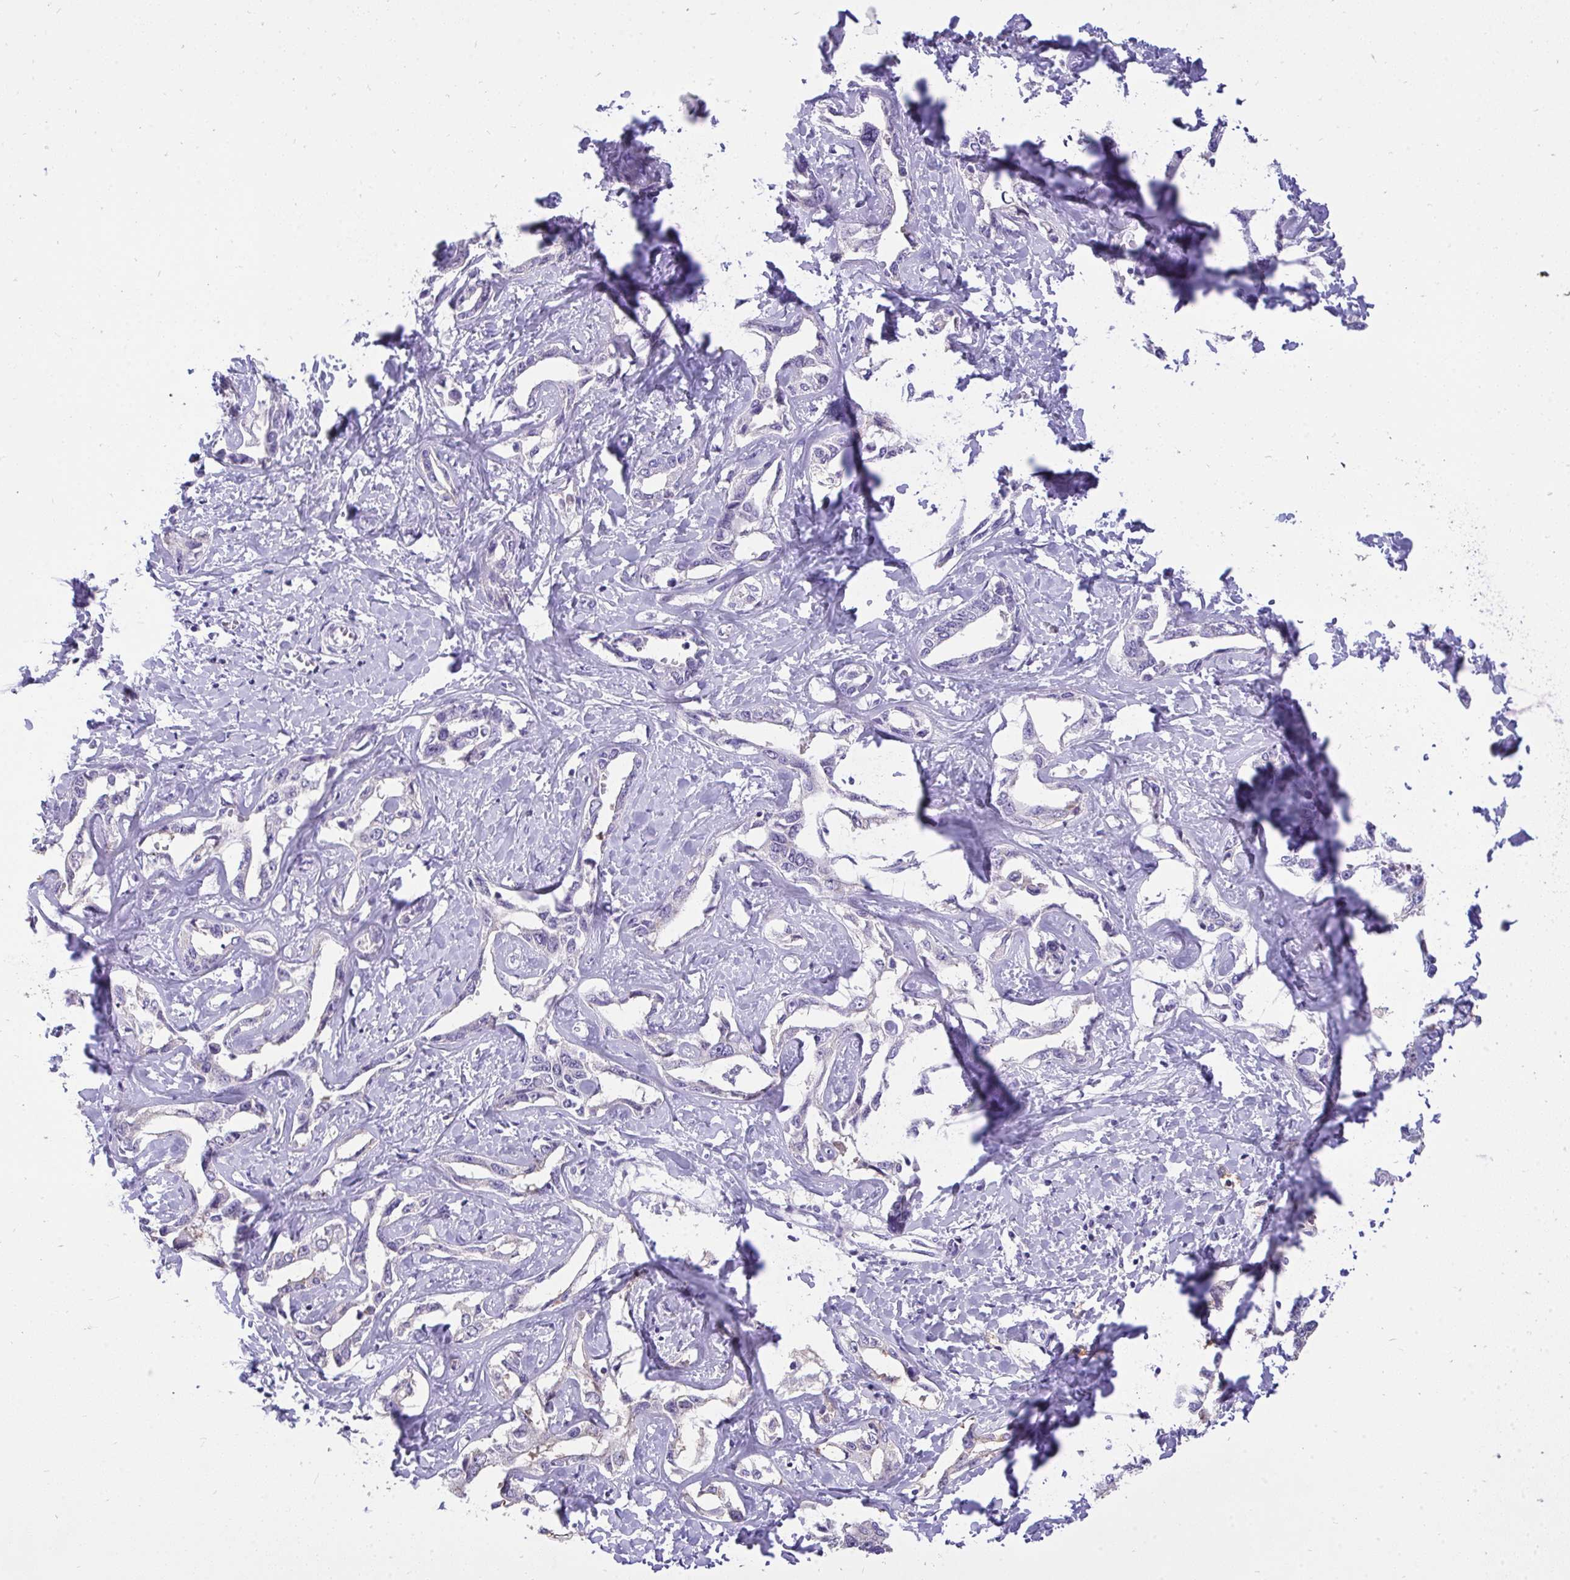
{"staining": {"intensity": "negative", "quantity": "none", "location": "none"}, "tissue": "liver cancer", "cell_type": "Tumor cells", "image_type": "cancer", "snomed": [{"axis": "morphology", "description": "Cholangiocarcinoma"}, {"axis": "topography", "description": "Liver"}], "caption": "Liver cancer was stained to show a protein in brown. There is no significant expression in tumor cells.", "gene": "VGLL3", "patient": {"sex": "male", "age": 59}}